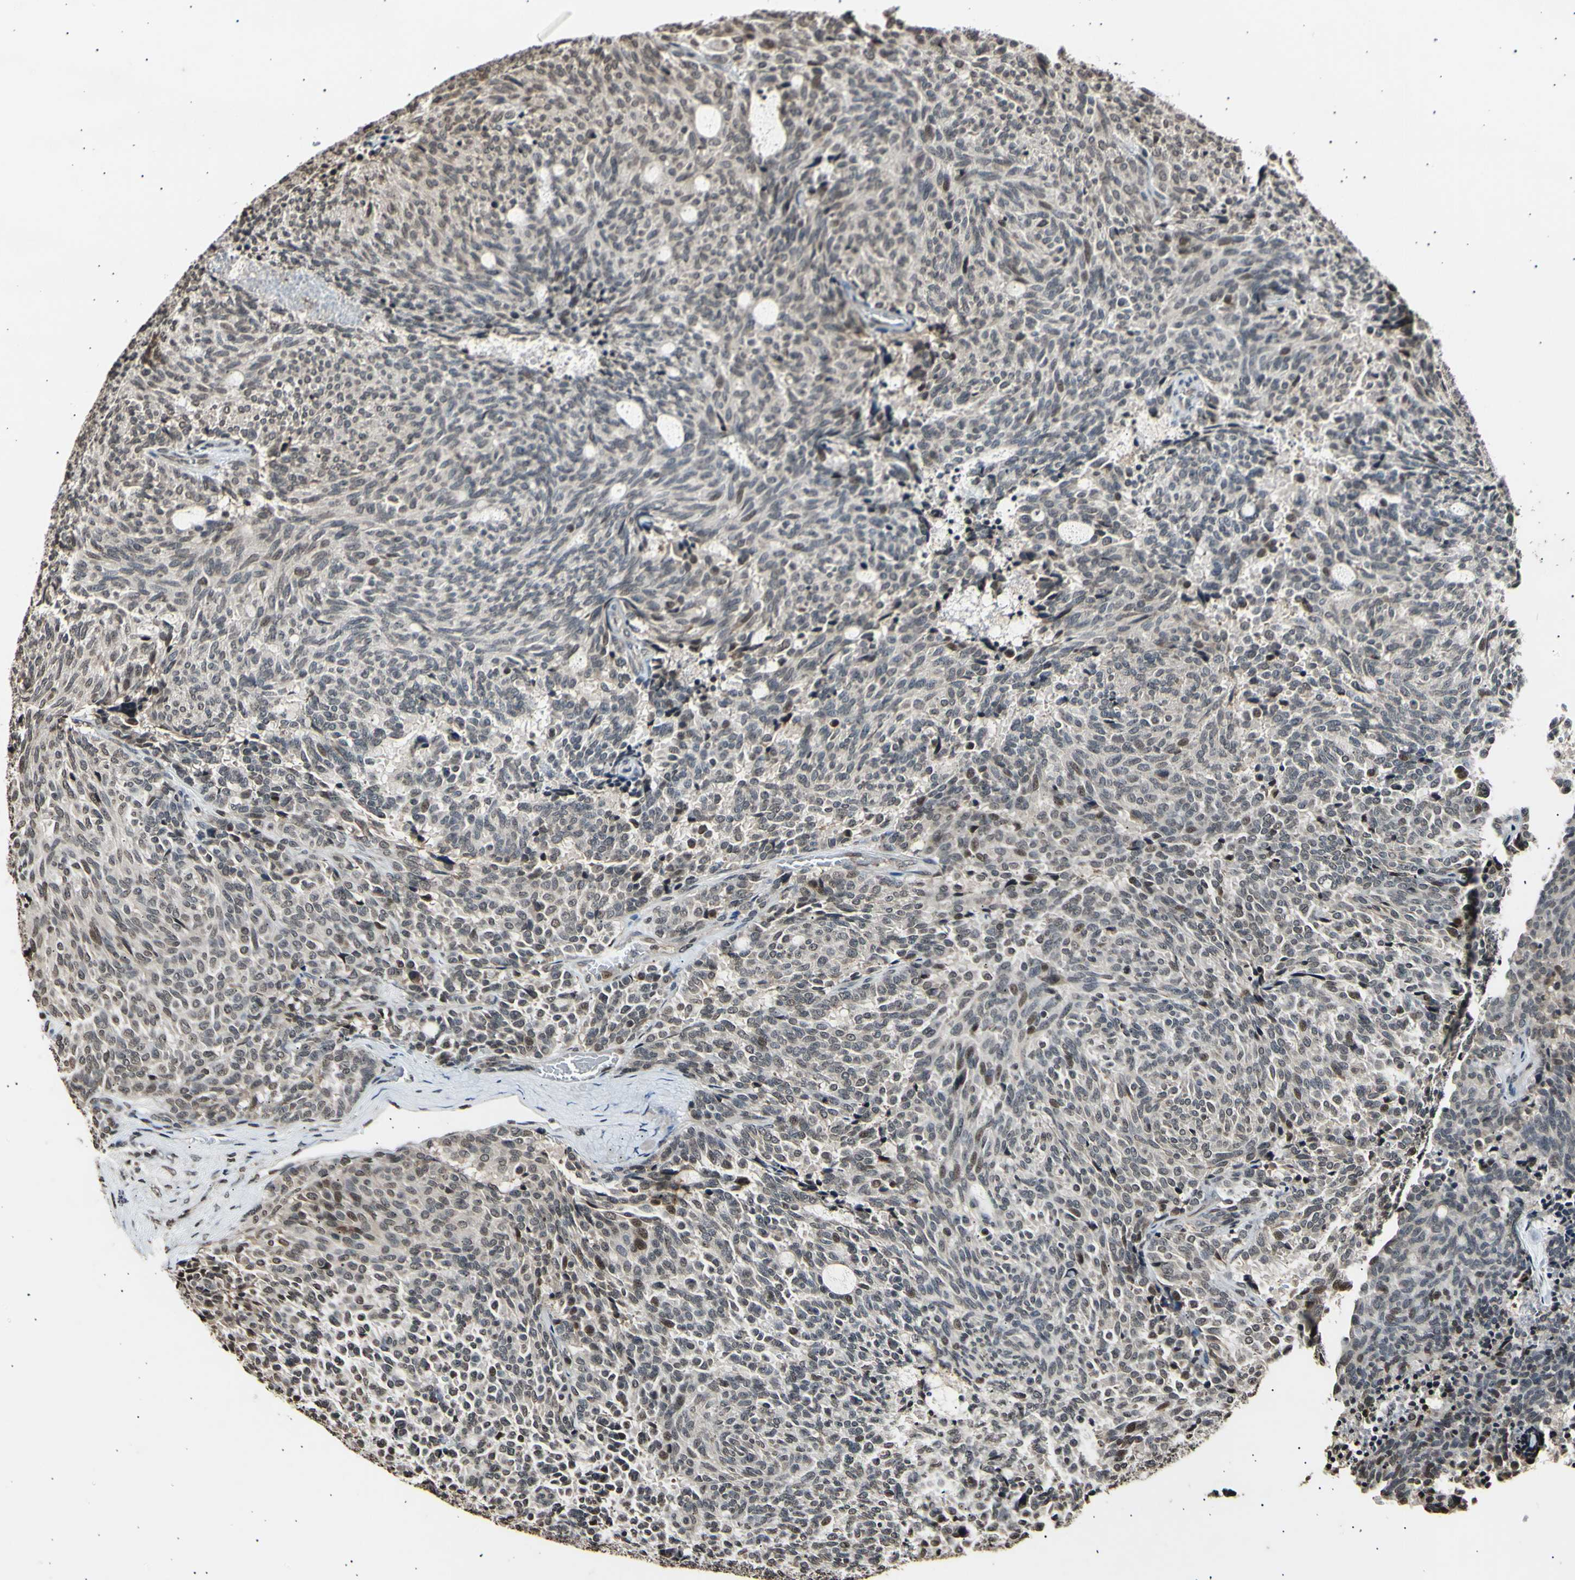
{"staining": {"intensity": "moderate", "quantity": "<25%", "location": "cytoplasmic/membranous,nuclear"}, "tissue": "carcinoid", "cell_type": "Tumor cells", "image_type": "cancer", "snomed": [{"axis": "morphology", "description": "Carcinoid, malignant, NOS"}, {"axis": "topography", "description": "Pancreas"}], "caption": "Protein analysis of carcinoid tissue demonstrates moderate cytoplasmic/membranous and nuclear positivity in about <25% of tumor cells. The staining was performed using DAB, with brown indicating positive protein expression. Nuclei are stained blue with hematoxylin.", "gene": "ANAPC7", "patient": {"sex": "female", "age": 54}}